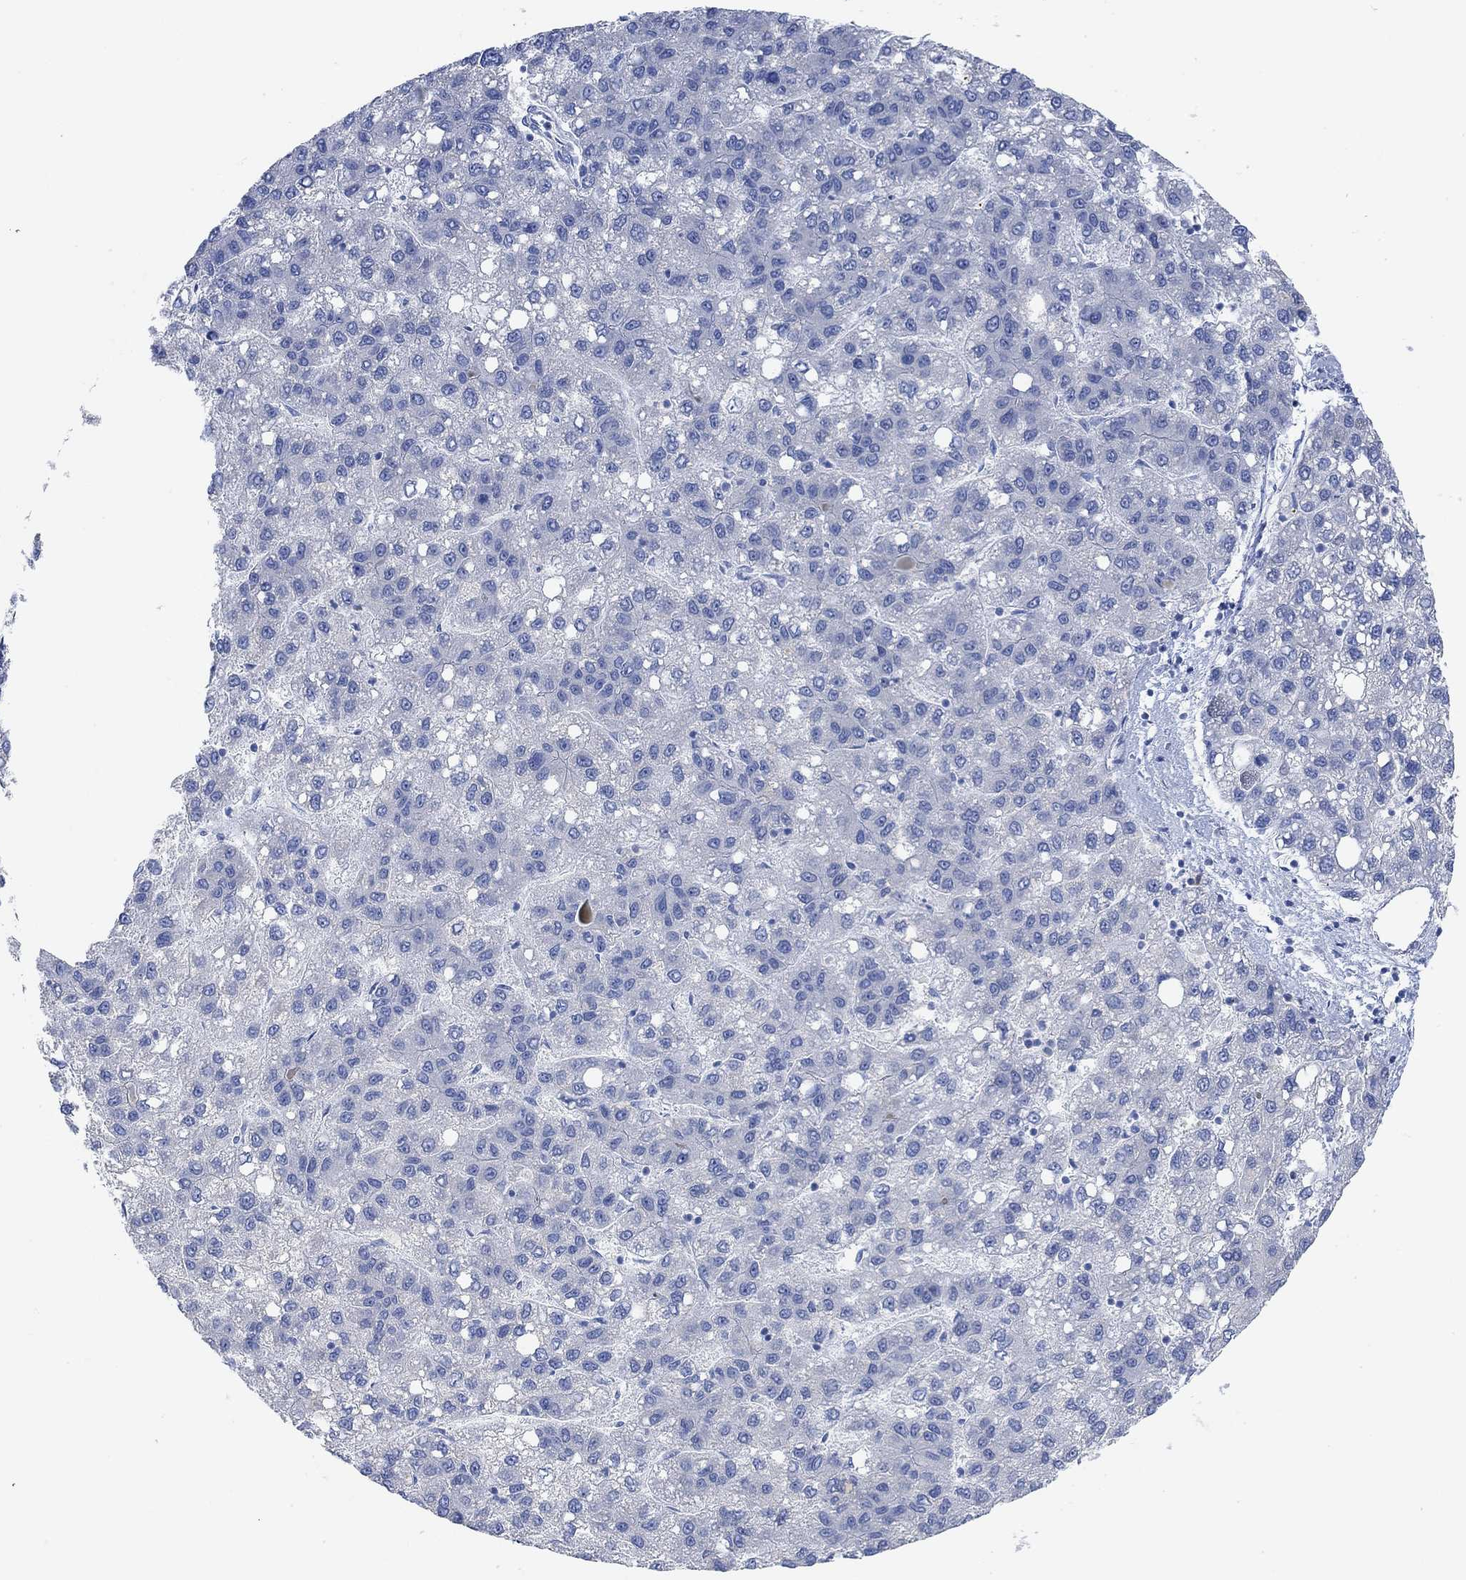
{"staining": {"intensity": "negative", "quantity": "none", "location": "none"}, "tissue": "liver cancer", "cell_type": "Tumor cells", "image_type": "cancer", "snomed": [{"axis": "morphology", "description": "Carcinoma, Hepatocellular, NOS"}, {"axis": "topography", "description": "Liver"}], "caption": "Immunohistochemical staining of liver hepatocellular carcinoma exhibits no significant staining in tumor cells. (Stains: DAB immunohistochemistry with hematoxylin counter stain, Microscopy: brightfield microscopy at high magnification).", "gene": "VAT1L", "patient": {"sex": "female", "age": 82}}